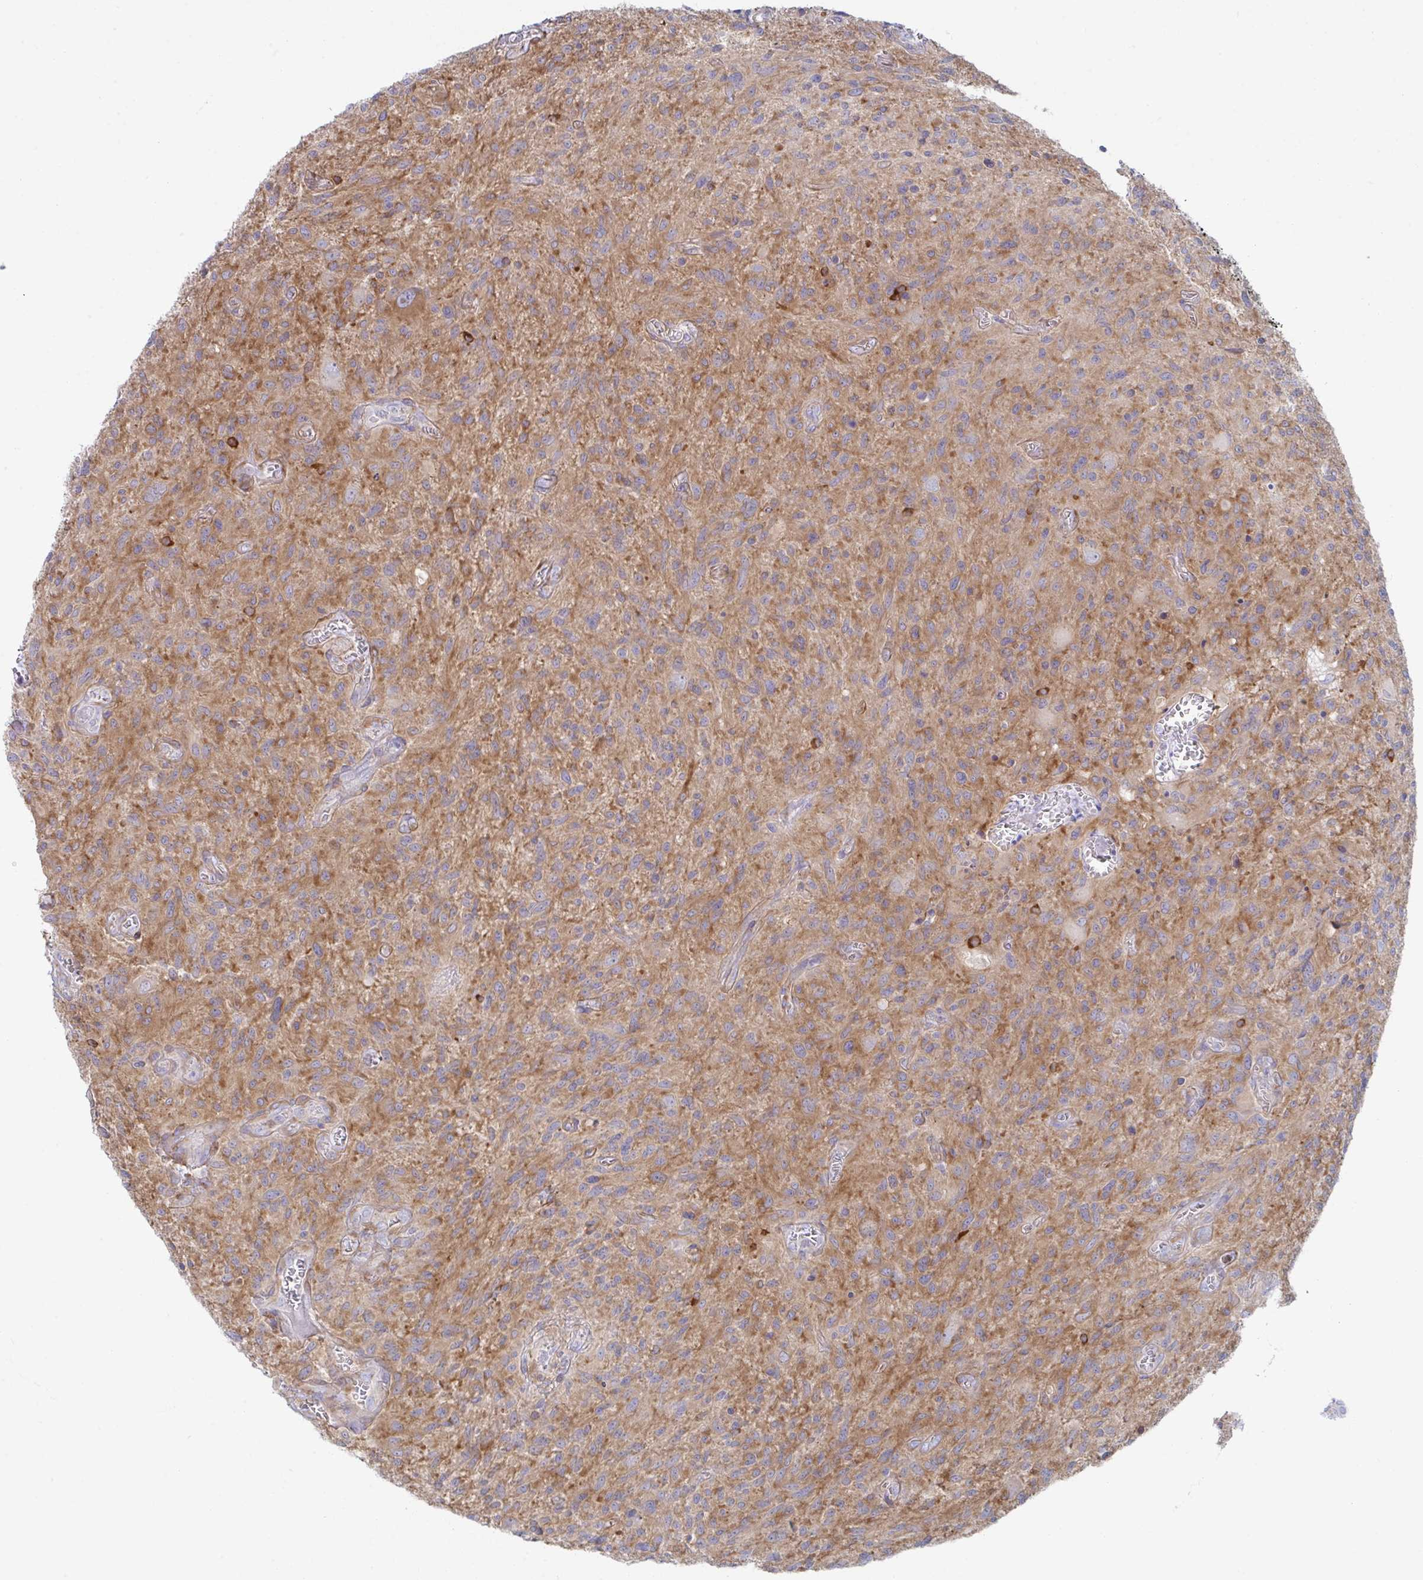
{"staining": {"intensity": "moderate", "quantity": ">75%", "location": "cytoplasmic/membranous"}, "tissue": "glioma", "cell_type": "Tumor cells", "image_type": "cancer", "snomed": [{"axis": "morphology", "description": "Glioma, malignant, High grade"}, {"axis": "topography", "description": "Brain"}], "caption": "There is medium levels of moderate cytoplasmic/membranous positivity in tumor cells of glioma, as demonstrated by immunohistochemical staining (brown color).", "gene": "WNK1", "patient": {"sex": "male", "age": 75}}